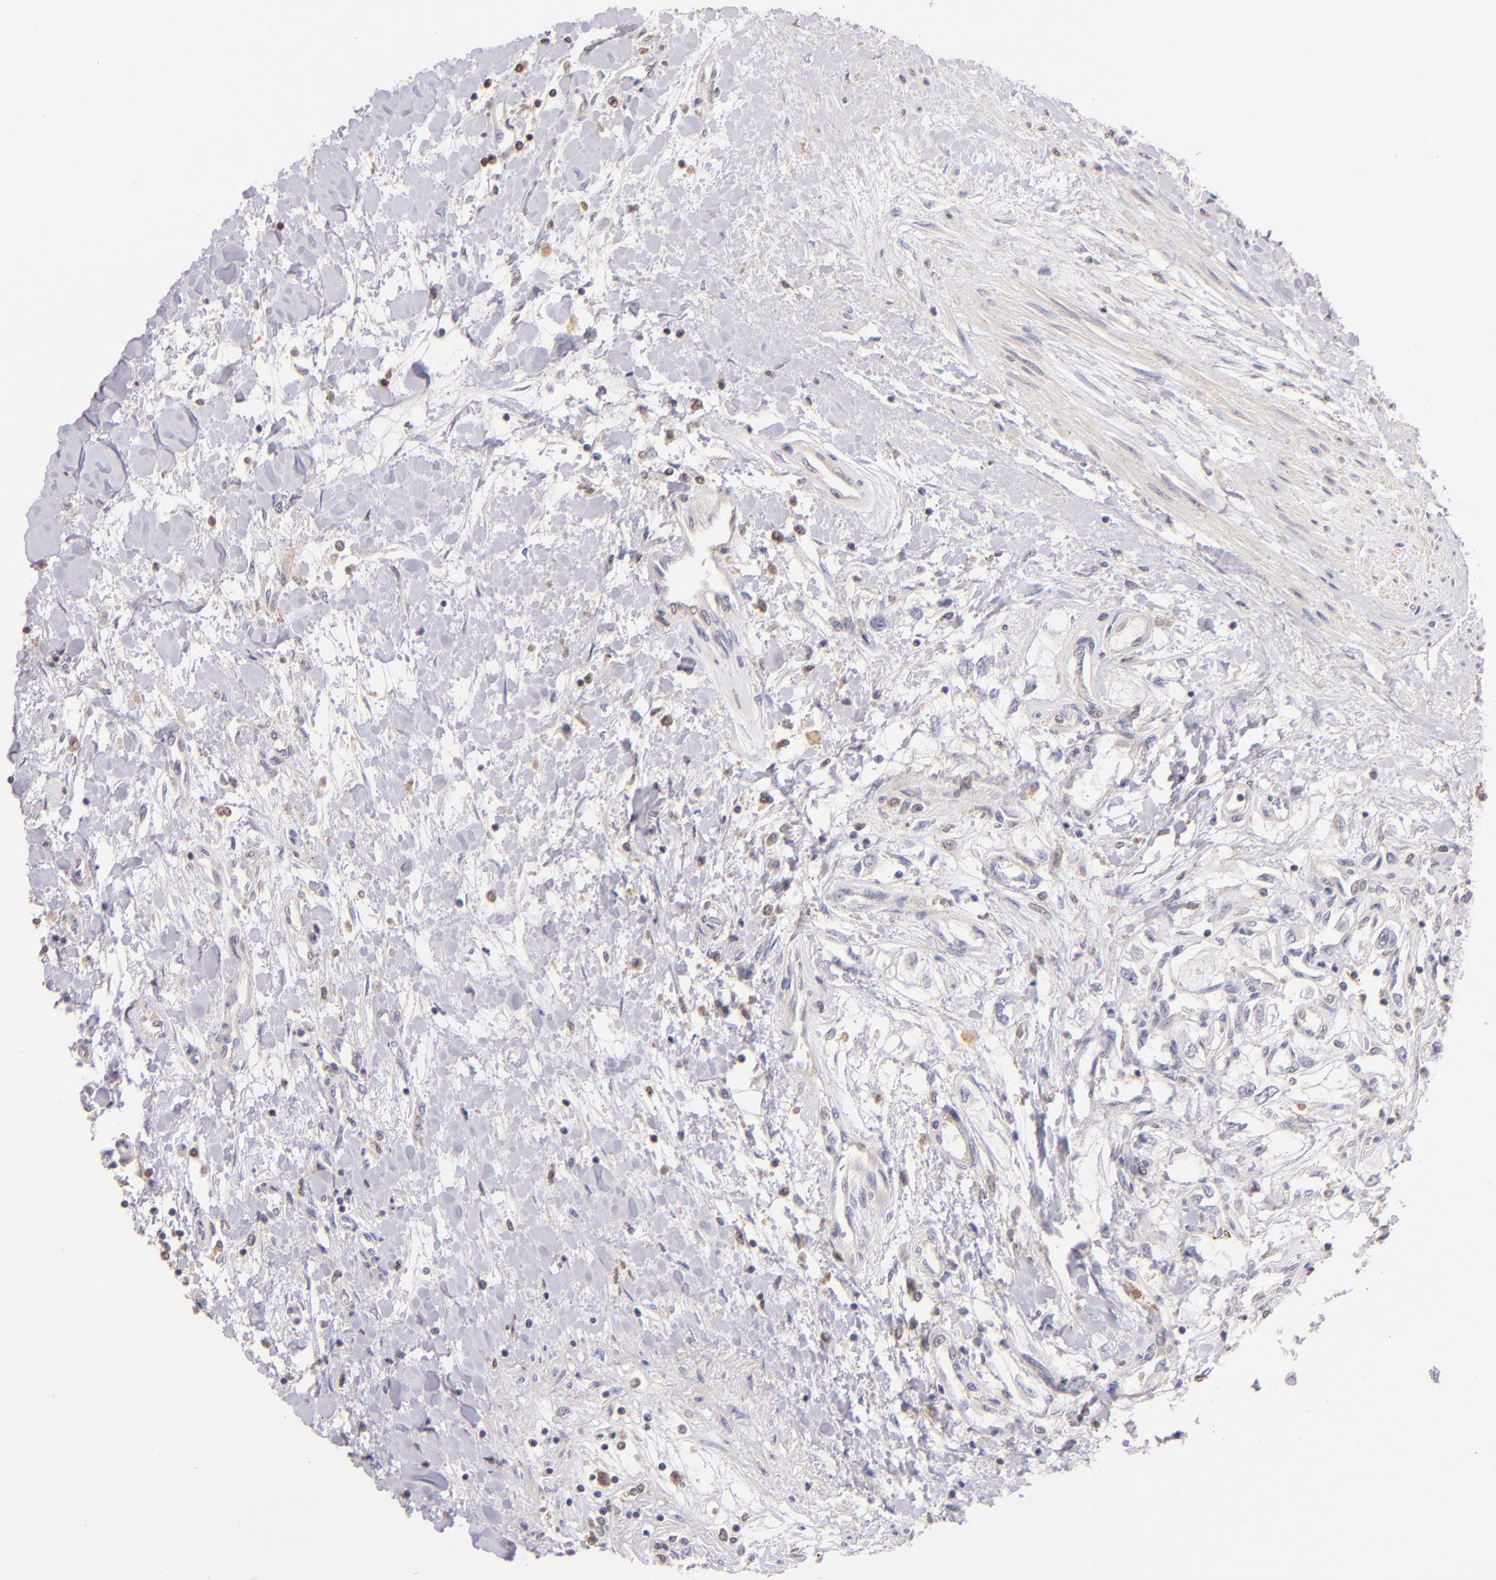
{"staining": {"intensity": "negative", "quantity": "none", "location": "none"}, "tissue": "renal cancer", "cell_type": "Tumor cells", "image_type": "cancer", "snomed": [{"axis": "morphology", "description": "Adenocarcinoma, NOS"}, {"axis": "topography", "description": "Kidney"}], "caption": "Tumor cells show no significant protein staining in renal cancer. The staining is performed using DAB (3,3'-diaminobenzidine) brown chromogen with nuclei counter-stained in using hematoxylin.", "gene": "BTK", "patient": {"sex": "male", "age": 57}}